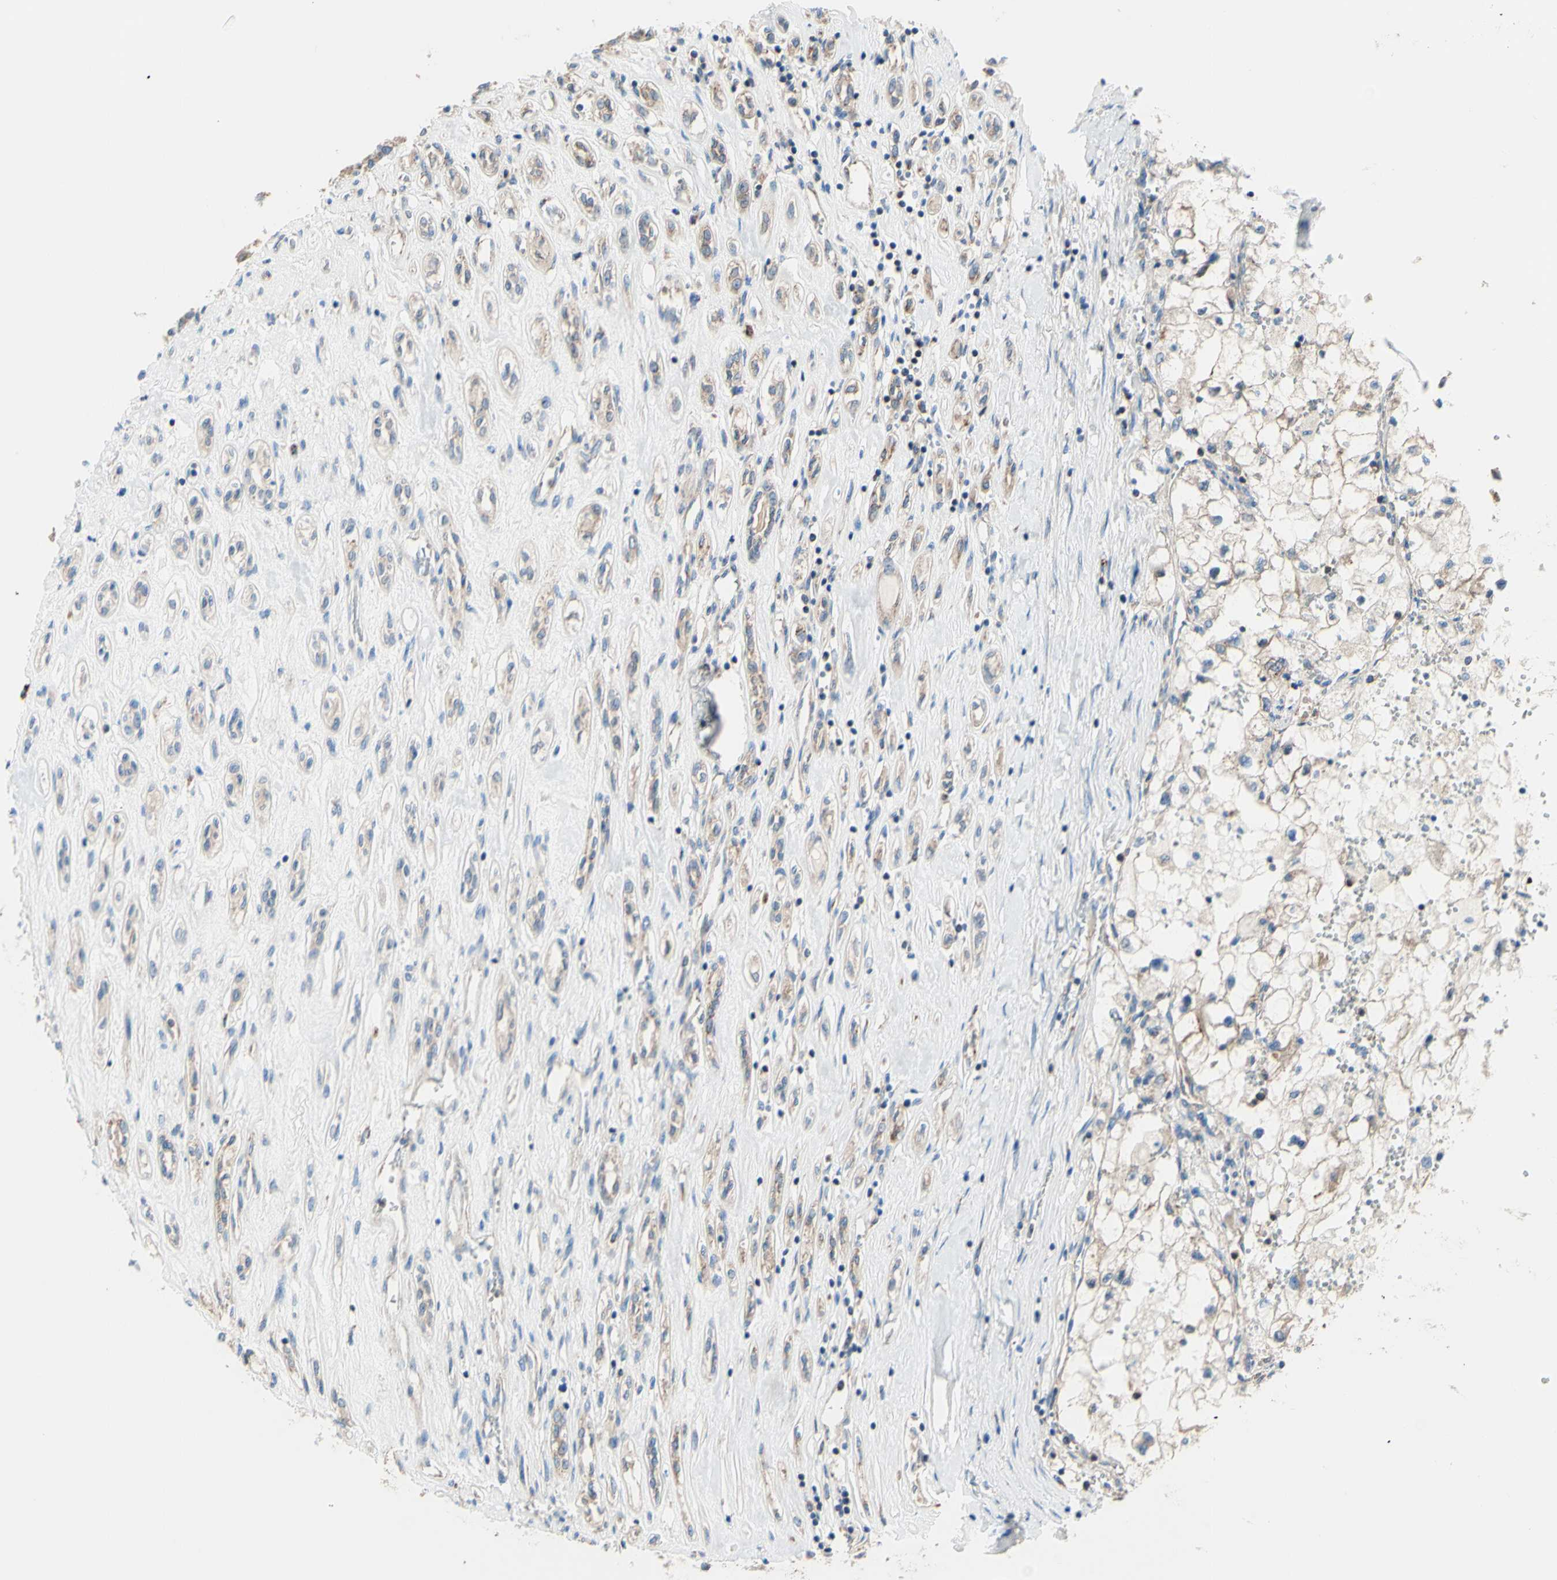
{"staining": {"intensity": "weak", "quantity": ">75%", "location": "cytoplasmic/membranous"}, "tissue": "renal cancer", "cell_type": "Tumor cells", "image_type": "cancer", "snomed": [{"axis": "morphology", "description": "Adenocarcinoma, NOS"}, {"axis": "topography", "description": "Kidney"}], "caption": "Renal cancer stained with a protein marker exhibits weak staining in tumor cells.", "gene": "FMR1", "patient": {"sex": "female", "age": 70}}